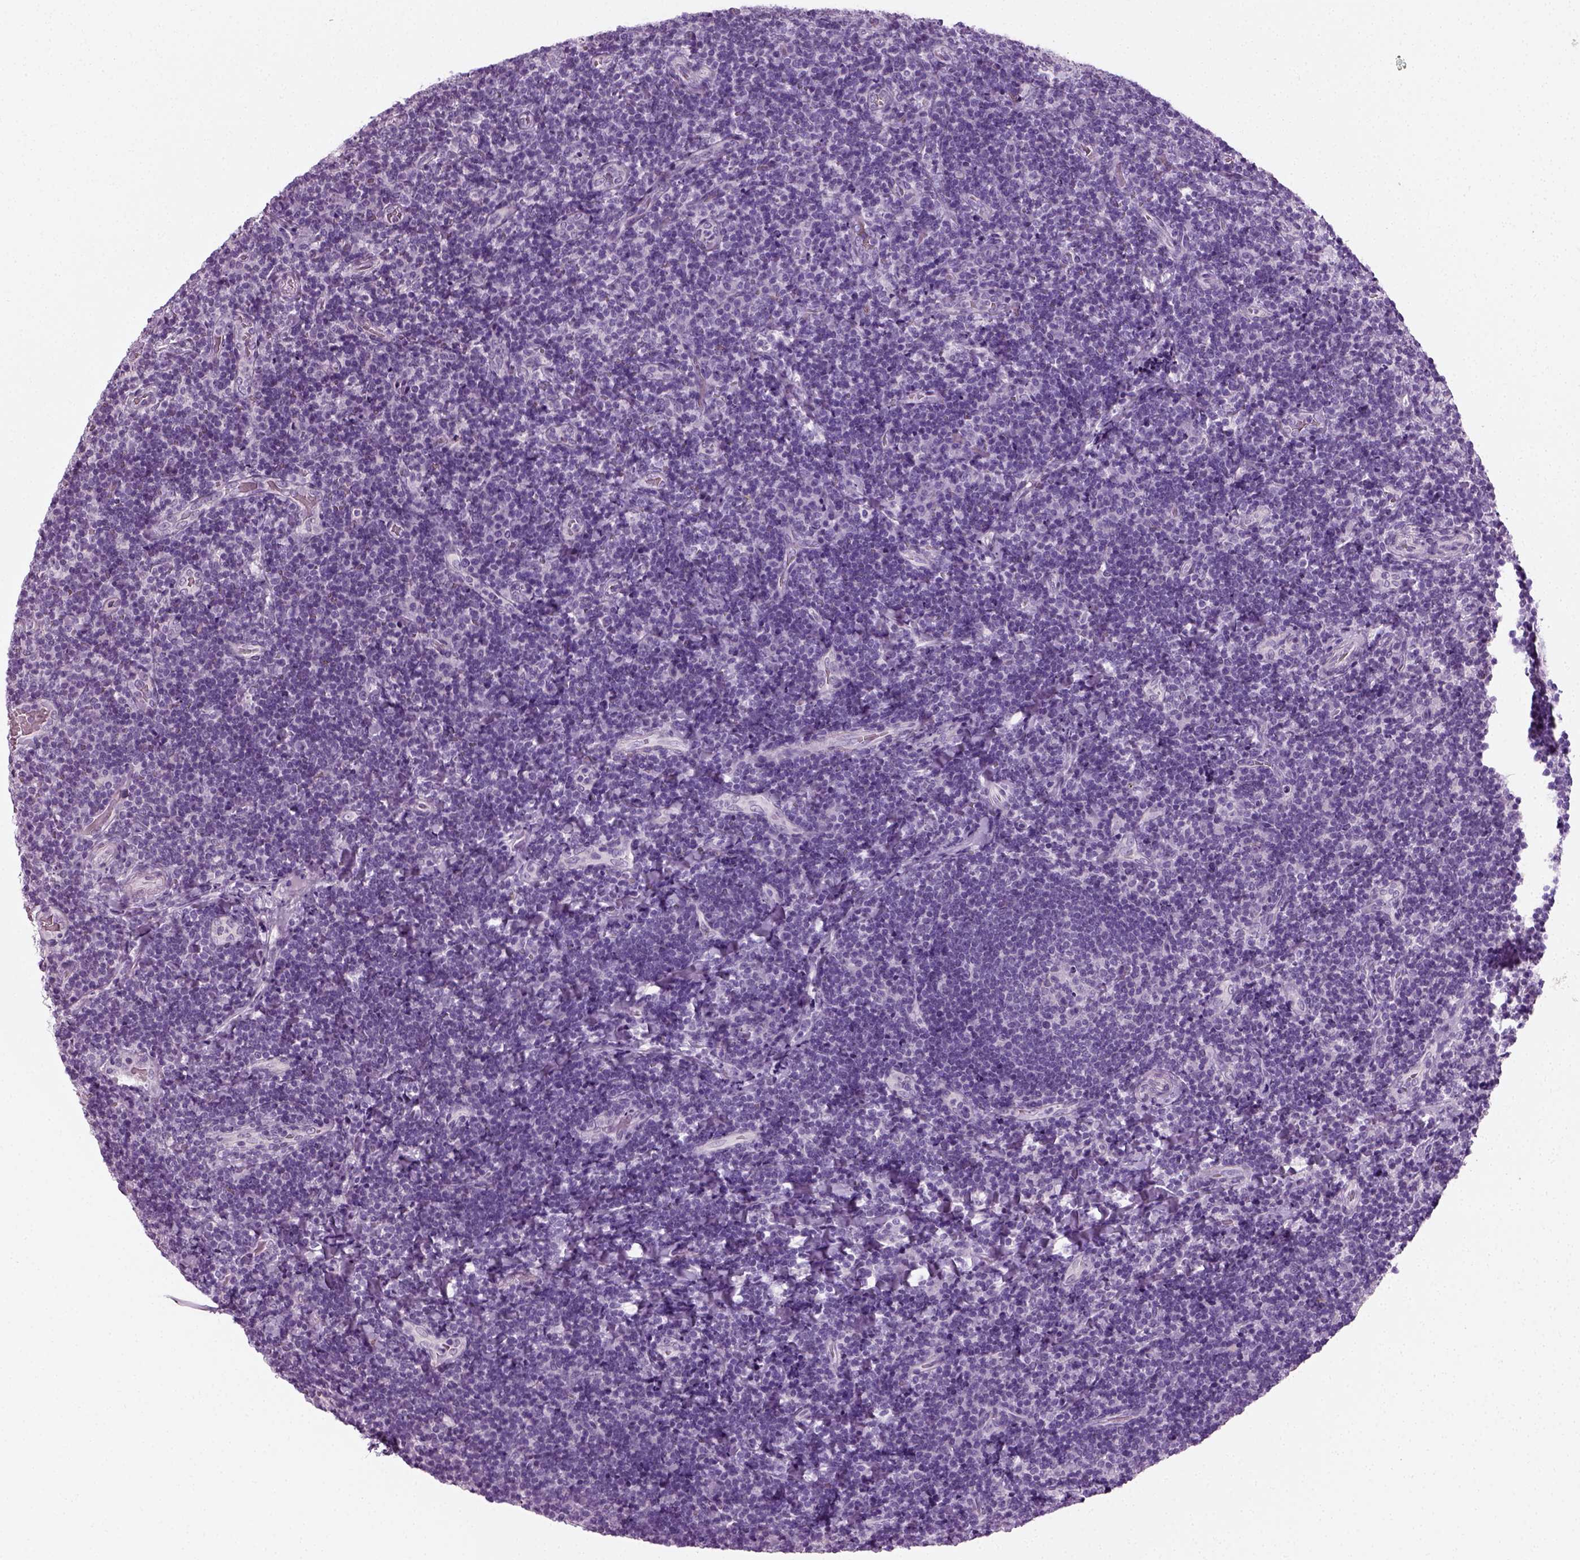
{"staining": {"intensity": "negative", "quantity": "none", "location": "none"}, "tissue": "tonsil", "cell_type": "Germinal center cells", "image_type": "normal", "snomed": [{"axis": "morphology", "description": "Normal tissue, NOS"}, {"axis": "topography", "description": "Tonsil"}], "caption": "Immunohistochemical staining of benign tonsil reveals no significant staining in germinal center cells. (DAB immunohistochemistry (IHC), high magnification).", "gene": "SPATA31E1", "patient": {"sex": "male", "age": 17}}